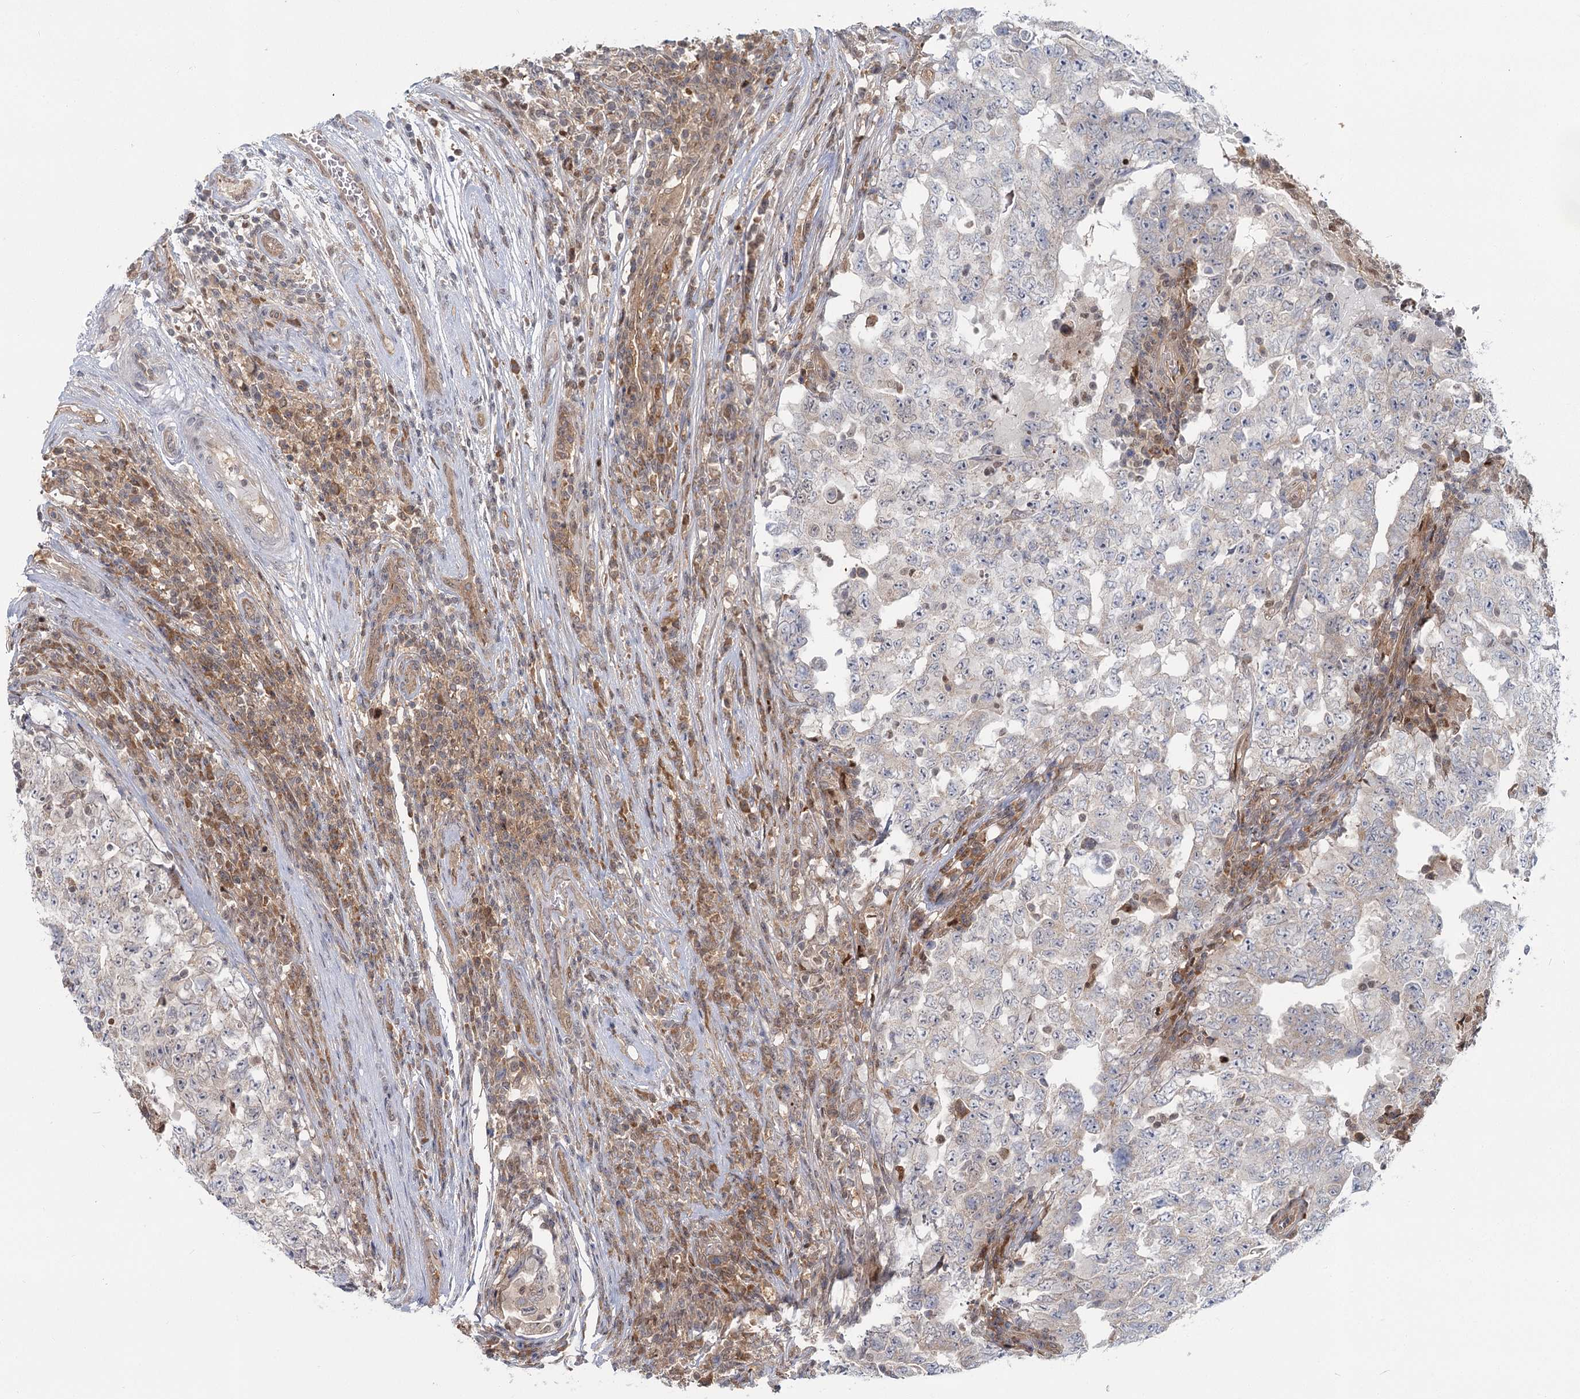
{"staining": {"intensity": "negative", "quantity": "none", "location": "none"}, "tissue": "testis cancer", "cell_type": "Tumor cells", "image_type": "cancer", "snomed": [{"axis": "morphology", "description": "Carcinoma, Embryonal, NOS"}, {"axis": "topography", "description": "Testis"}], "caption": "Immunohistochemical staining of embryonal carcinoma (testis) exhibits no significant expression in tumor cells.", "gene": "THNSL1", "patient": {"sex": "male", "age": 26}}